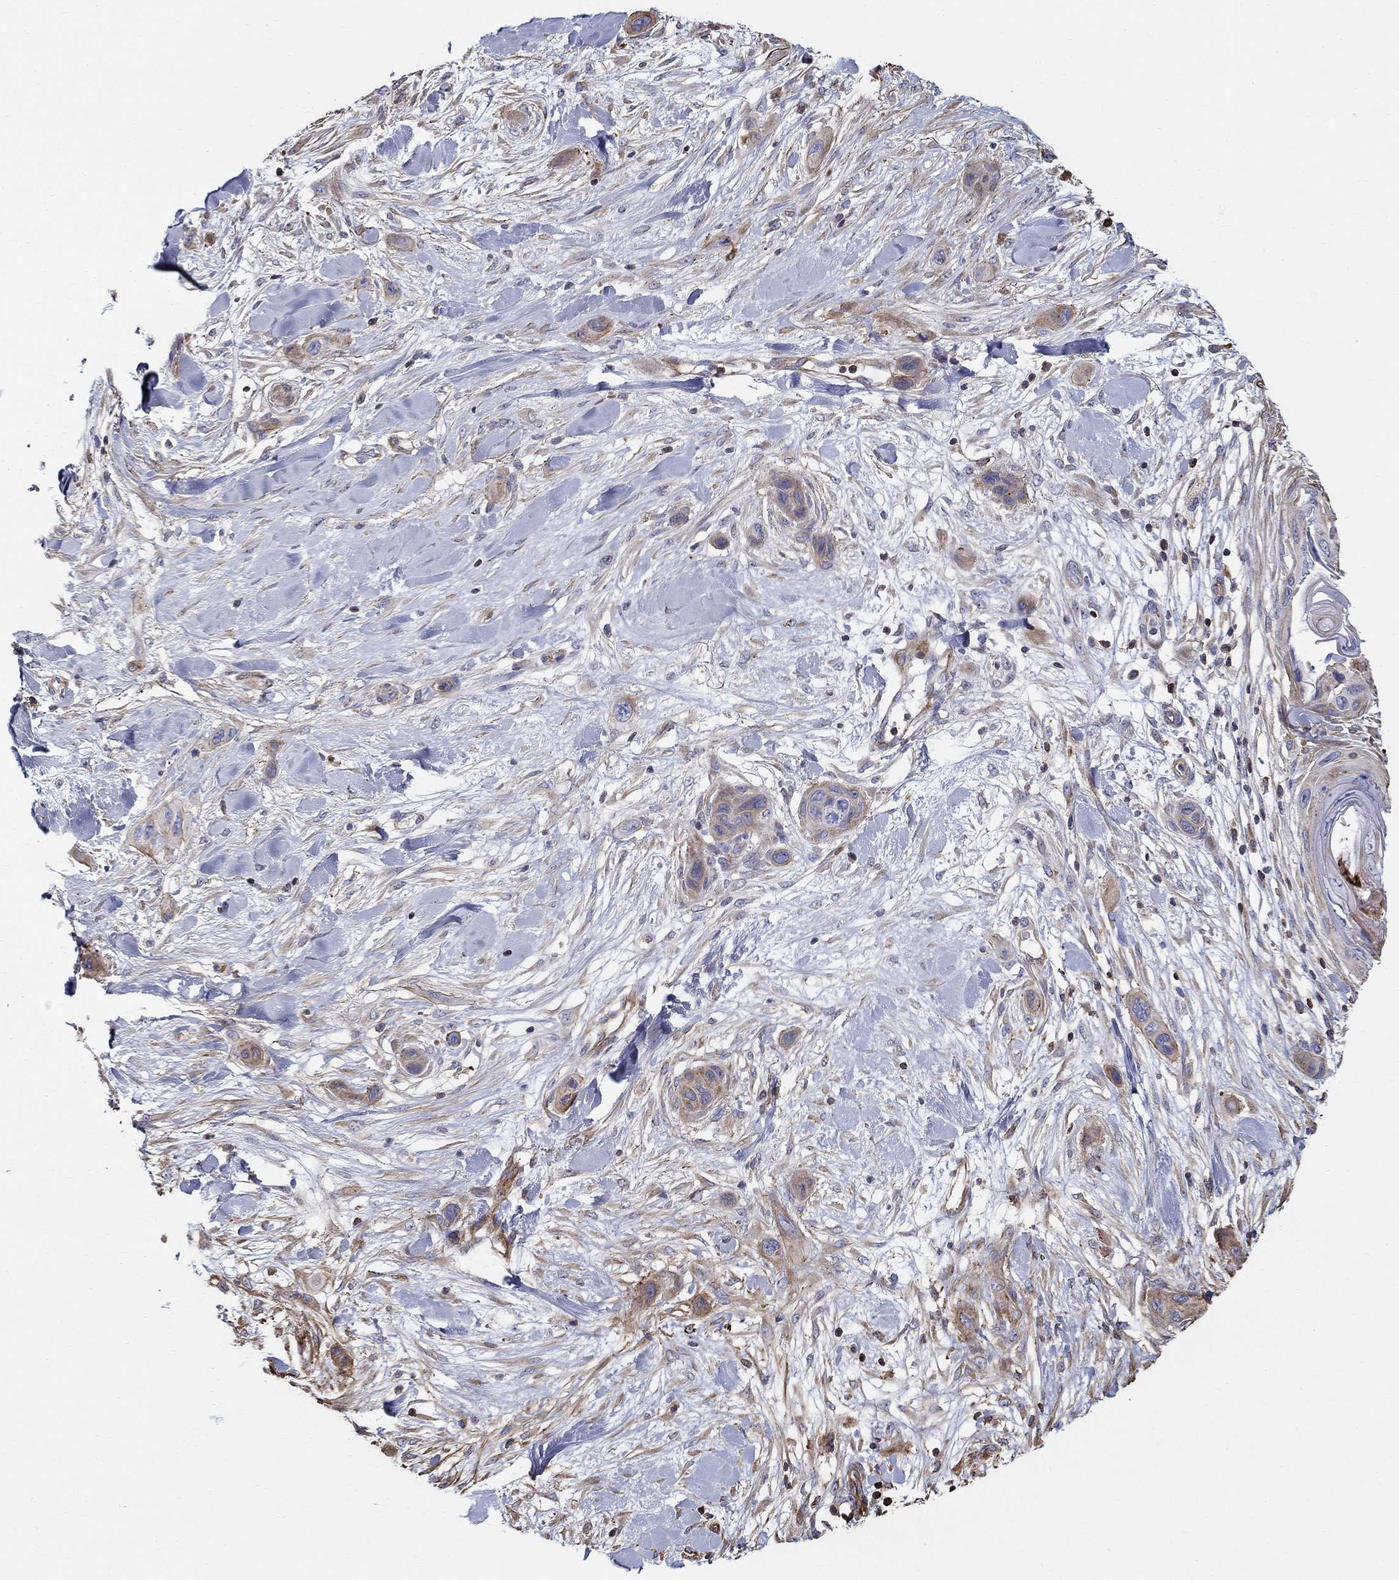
{"staining": {"intensity": "weak", "quantity": ">75%", "location": "cytoplasmic/membranous"}, "tissue": "skin cancer", "cell_type": "Tumor cells", "image_type": "cancer", "snomed": [{"axis": "morphology", "description": "Squamous cell carcinoma, NOS"}, {"axis": "topography", "description": "Skin"}], "caption": "The image exhibits a brown stain indicating the presence of a protein in the cytoplasmic/membranous of tumor cells in skin squamous cell carcinoma.", "gene": "NPHP1", "patient": {"sex": "male", "age": 79}}